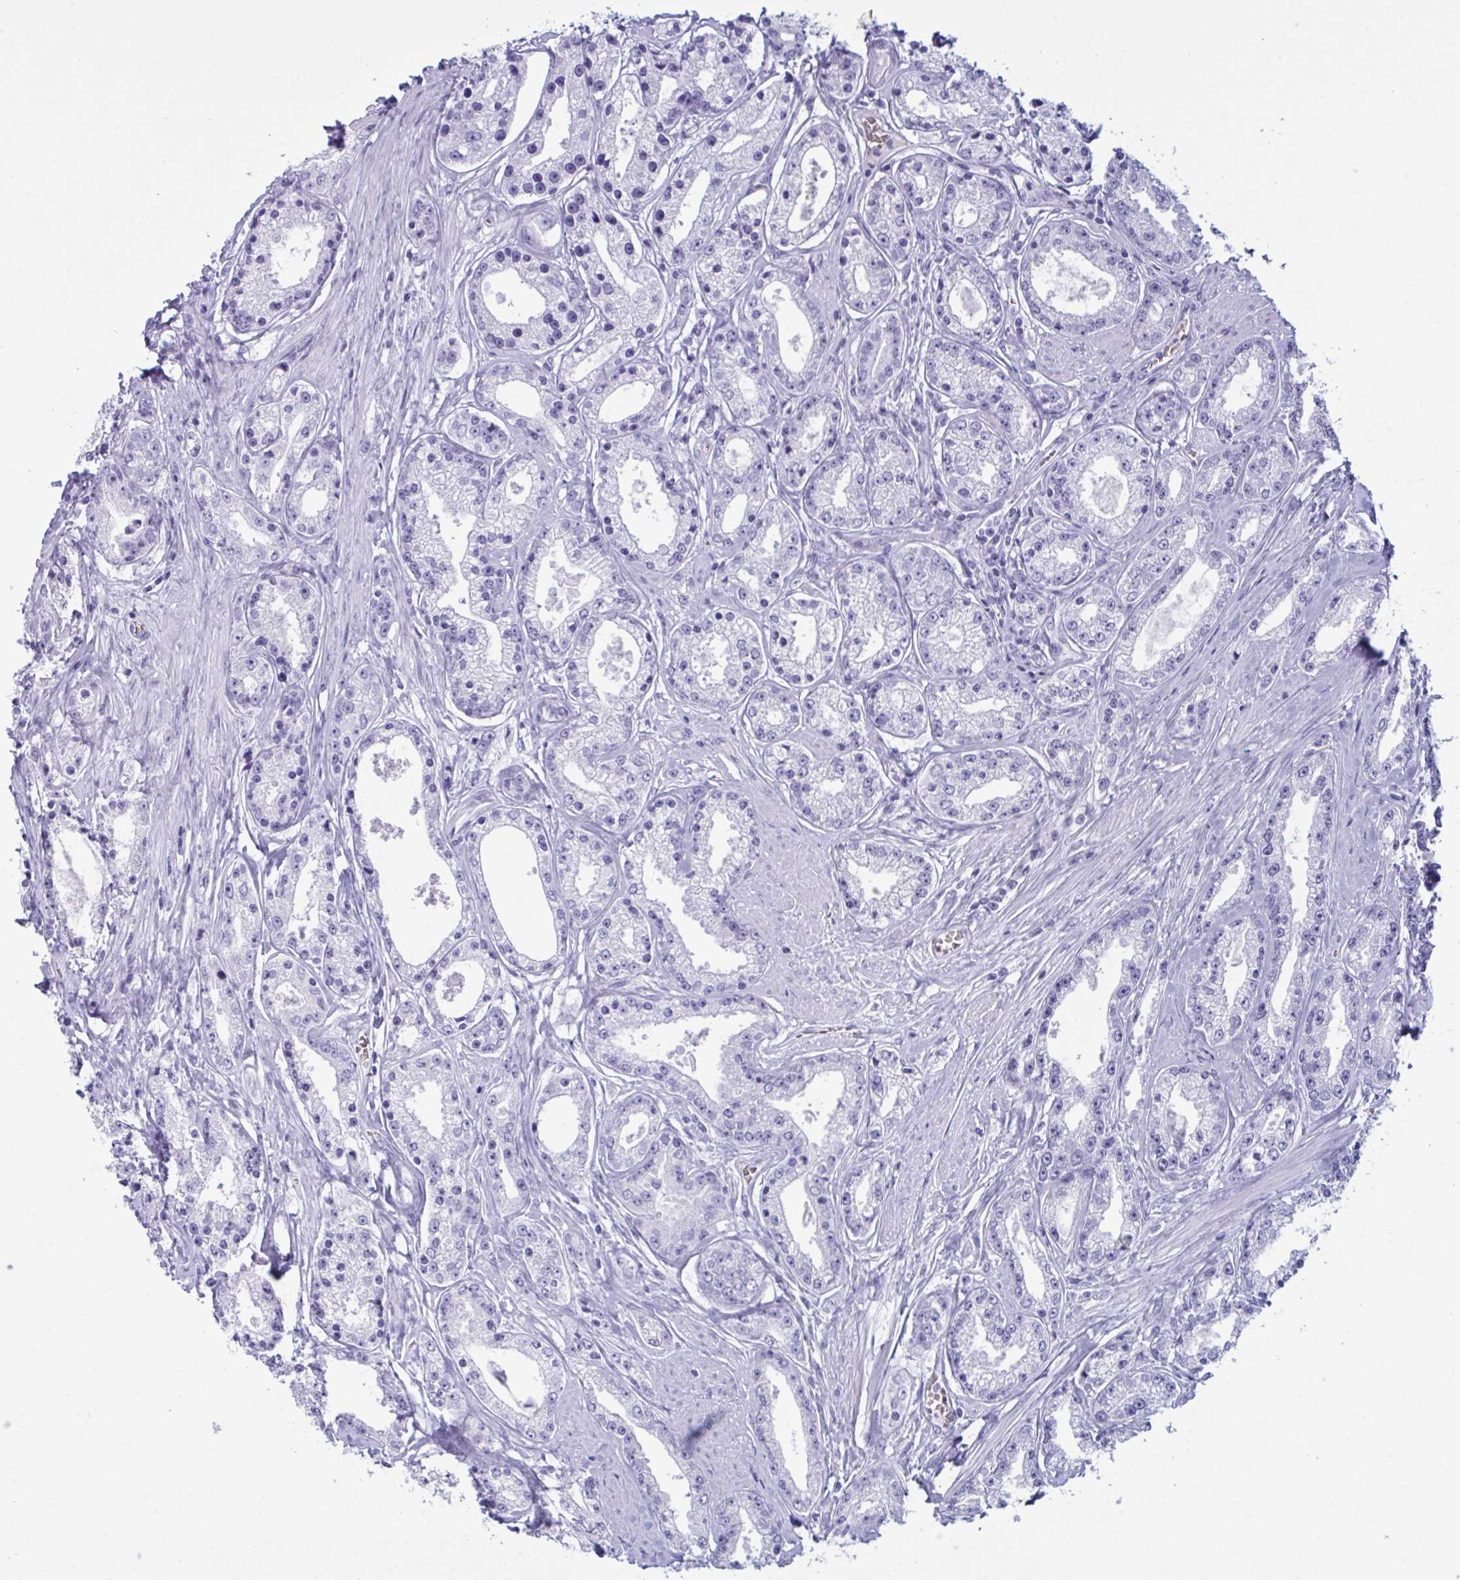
{"staining": {"intensity": "negative", "quantity": "none", "location": "none"}, "tissue": "prostate cancer", "cell_type": "Tumor cells", "image_type": "cancer", "snomed": [{"axis": "morphology", "description": "Adenocarcinoma, High grade"}, {"axis": "topography", "description": "Prostate"}], "caption": "IHC image of neoplastic tissue: prostate cancer stained with DAB (3,3'-diaminobenzidine) shows no significant protein positivity in tumor cells.", "gene": "SLC2A1", "patient": {"sex": "male", "age": 66}}